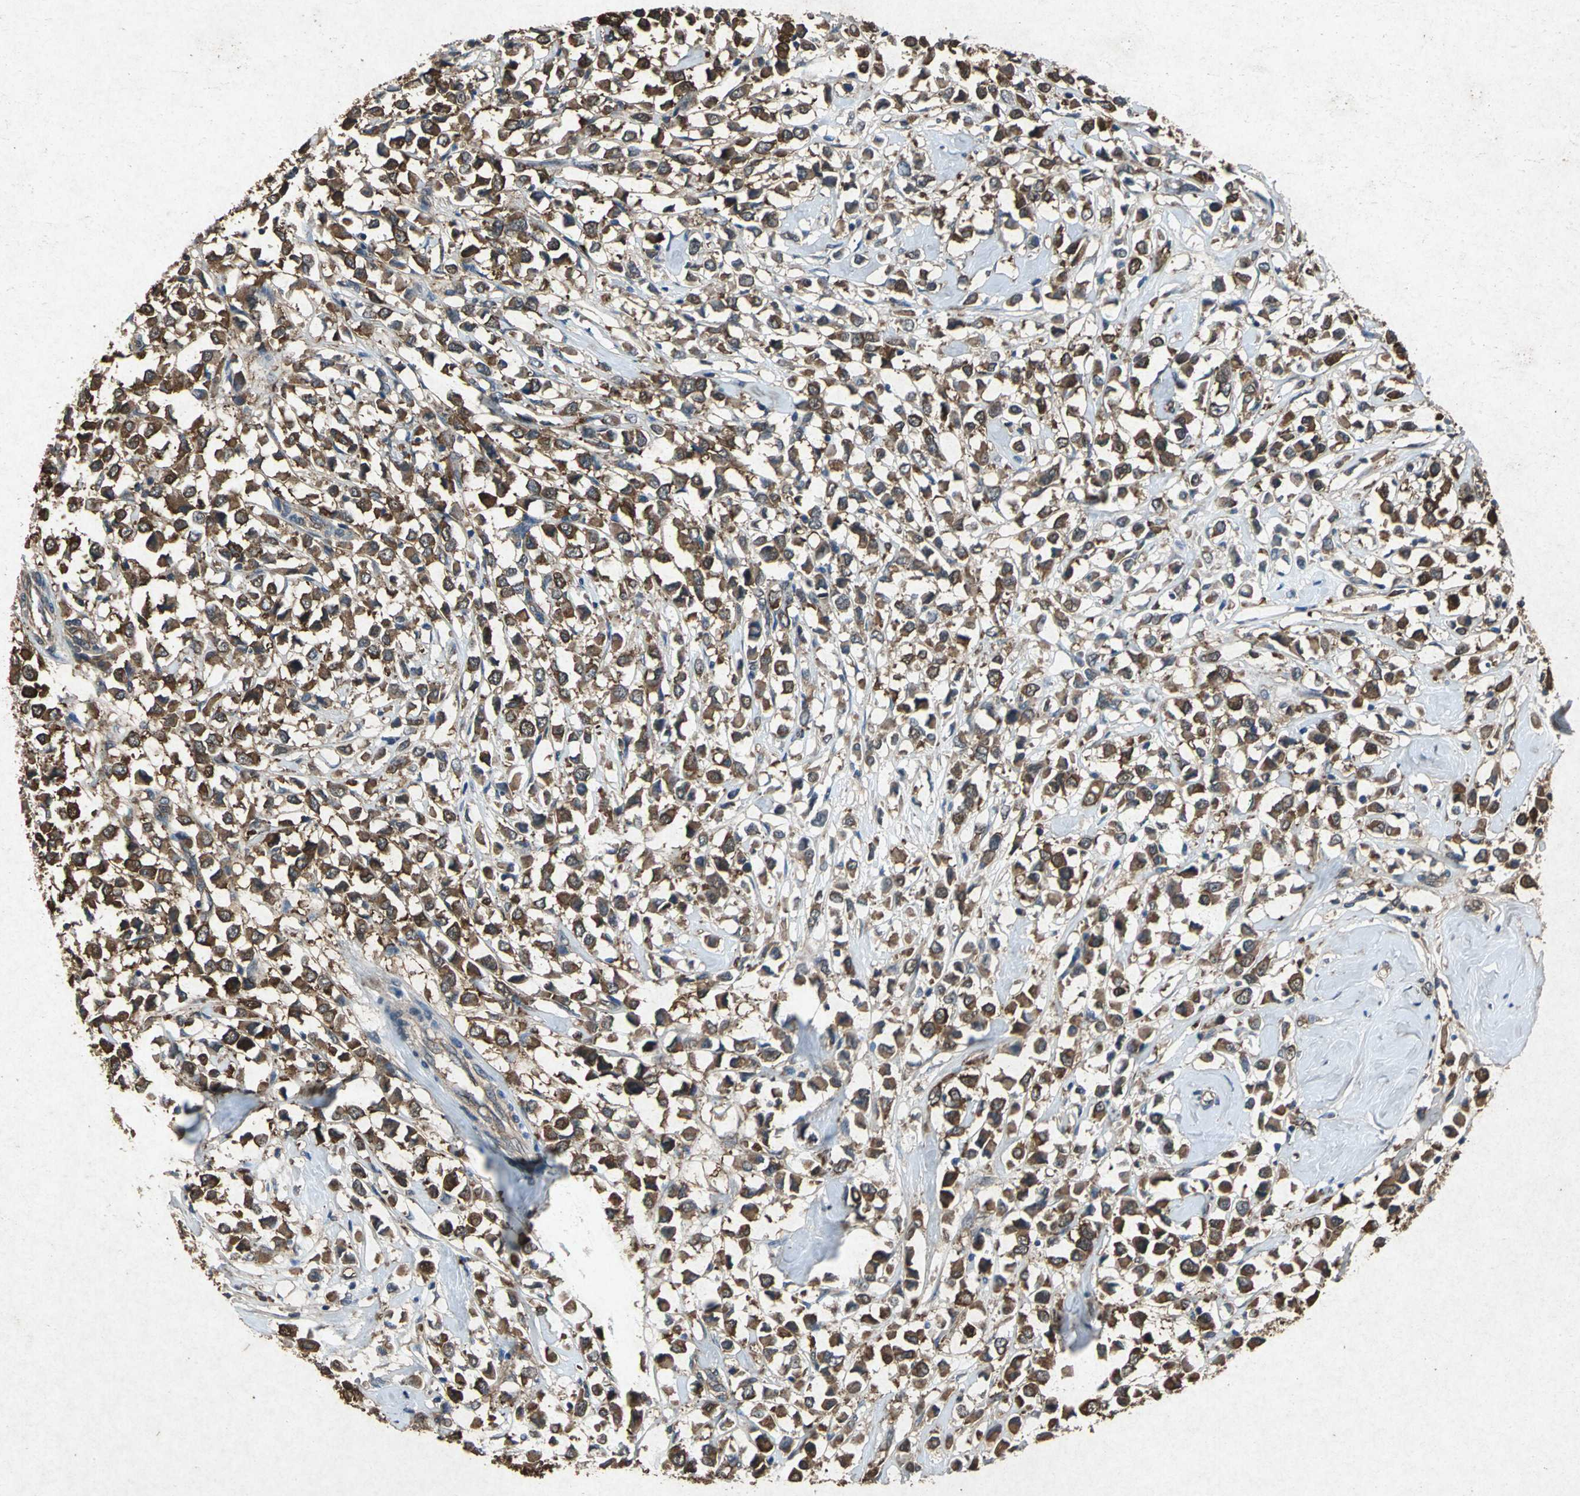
{"staining": {"intensity": "moderate", "quantity": ">75%", "location": "cytoplasmic/membranous"}, "tissue": "breast cancer", "cell_type": "Tumor cells", "image_type": "cancer", "snomed": [{"axis": "morphology", "description": "Duct carcinoma"}, {"axis": "topography", "description": "Breast"}], "caption": "DAB (3,3'-diaminobenzidine) immunohistochemical staining of human breast invasive ductal carcinoma demonstrates moderate cytoplasmic/membranous protein expression in approximately >75% of tumor cells.", "gene": "HSP90AB1", "patient": {"sex": "female", "age": 61}}